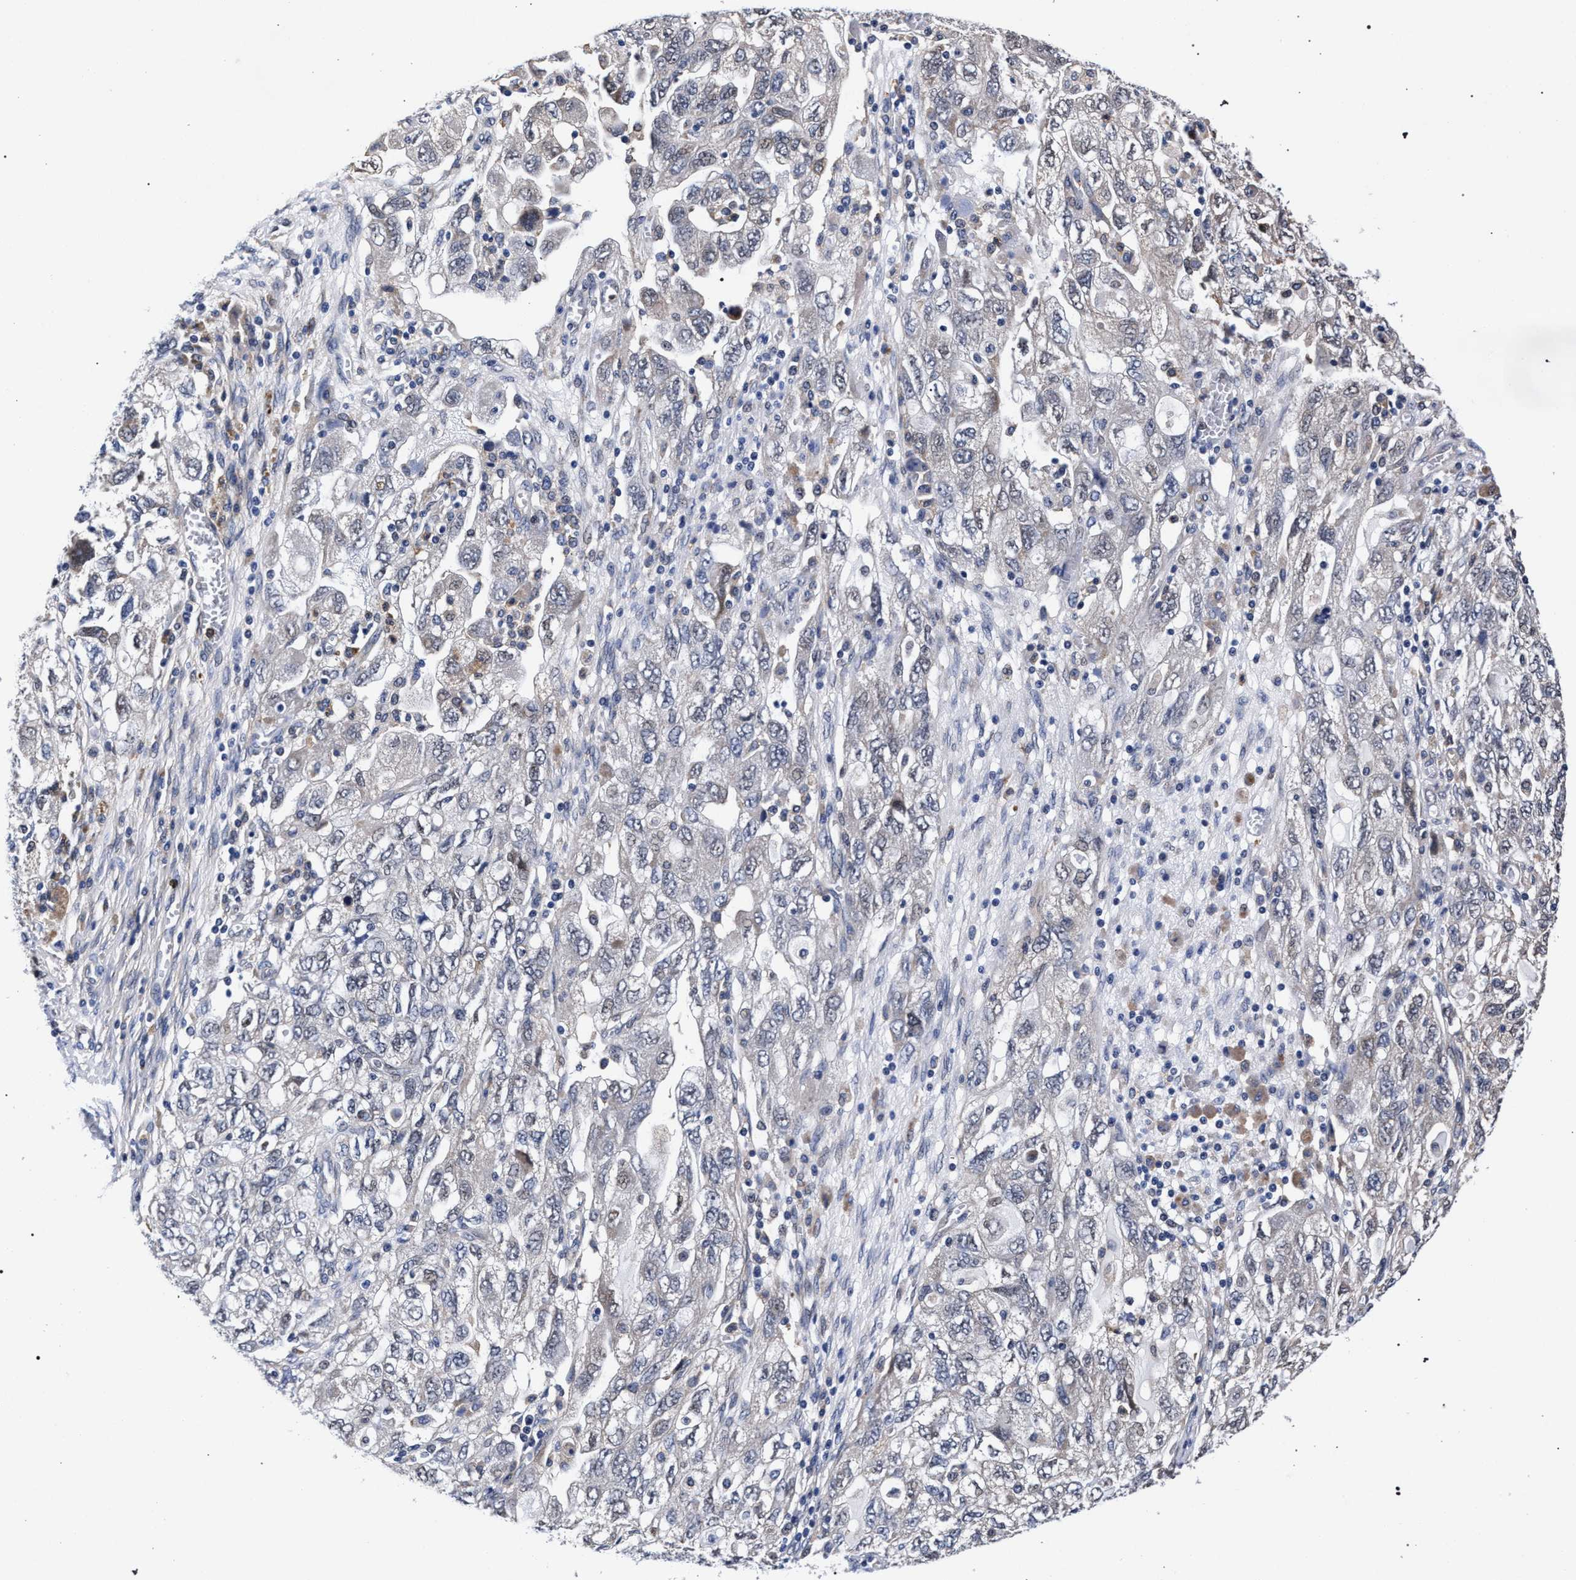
{"staining": {"intensity": "negative", "quantity": "none", "location": "none"}, "tissue": "ovarian cancer", "cell_type": "Tumor cells", "image_type": "cancer", "snomed": [{"axis": "morphology", "description": "Carcinoma, NOS"}, {"axis": "morphology", "description": "Cystadenocarcinoma, serous, NOS"}, {"axis": "topography", "description": "Ovary"}], "caption": "Immunohistochemistry (IHC) of human carcinoma (ovarian) demonstrates no positivity in tumor cells.", "gene": "ZNF462", "patient": {"sex": "female", "age": 69}}